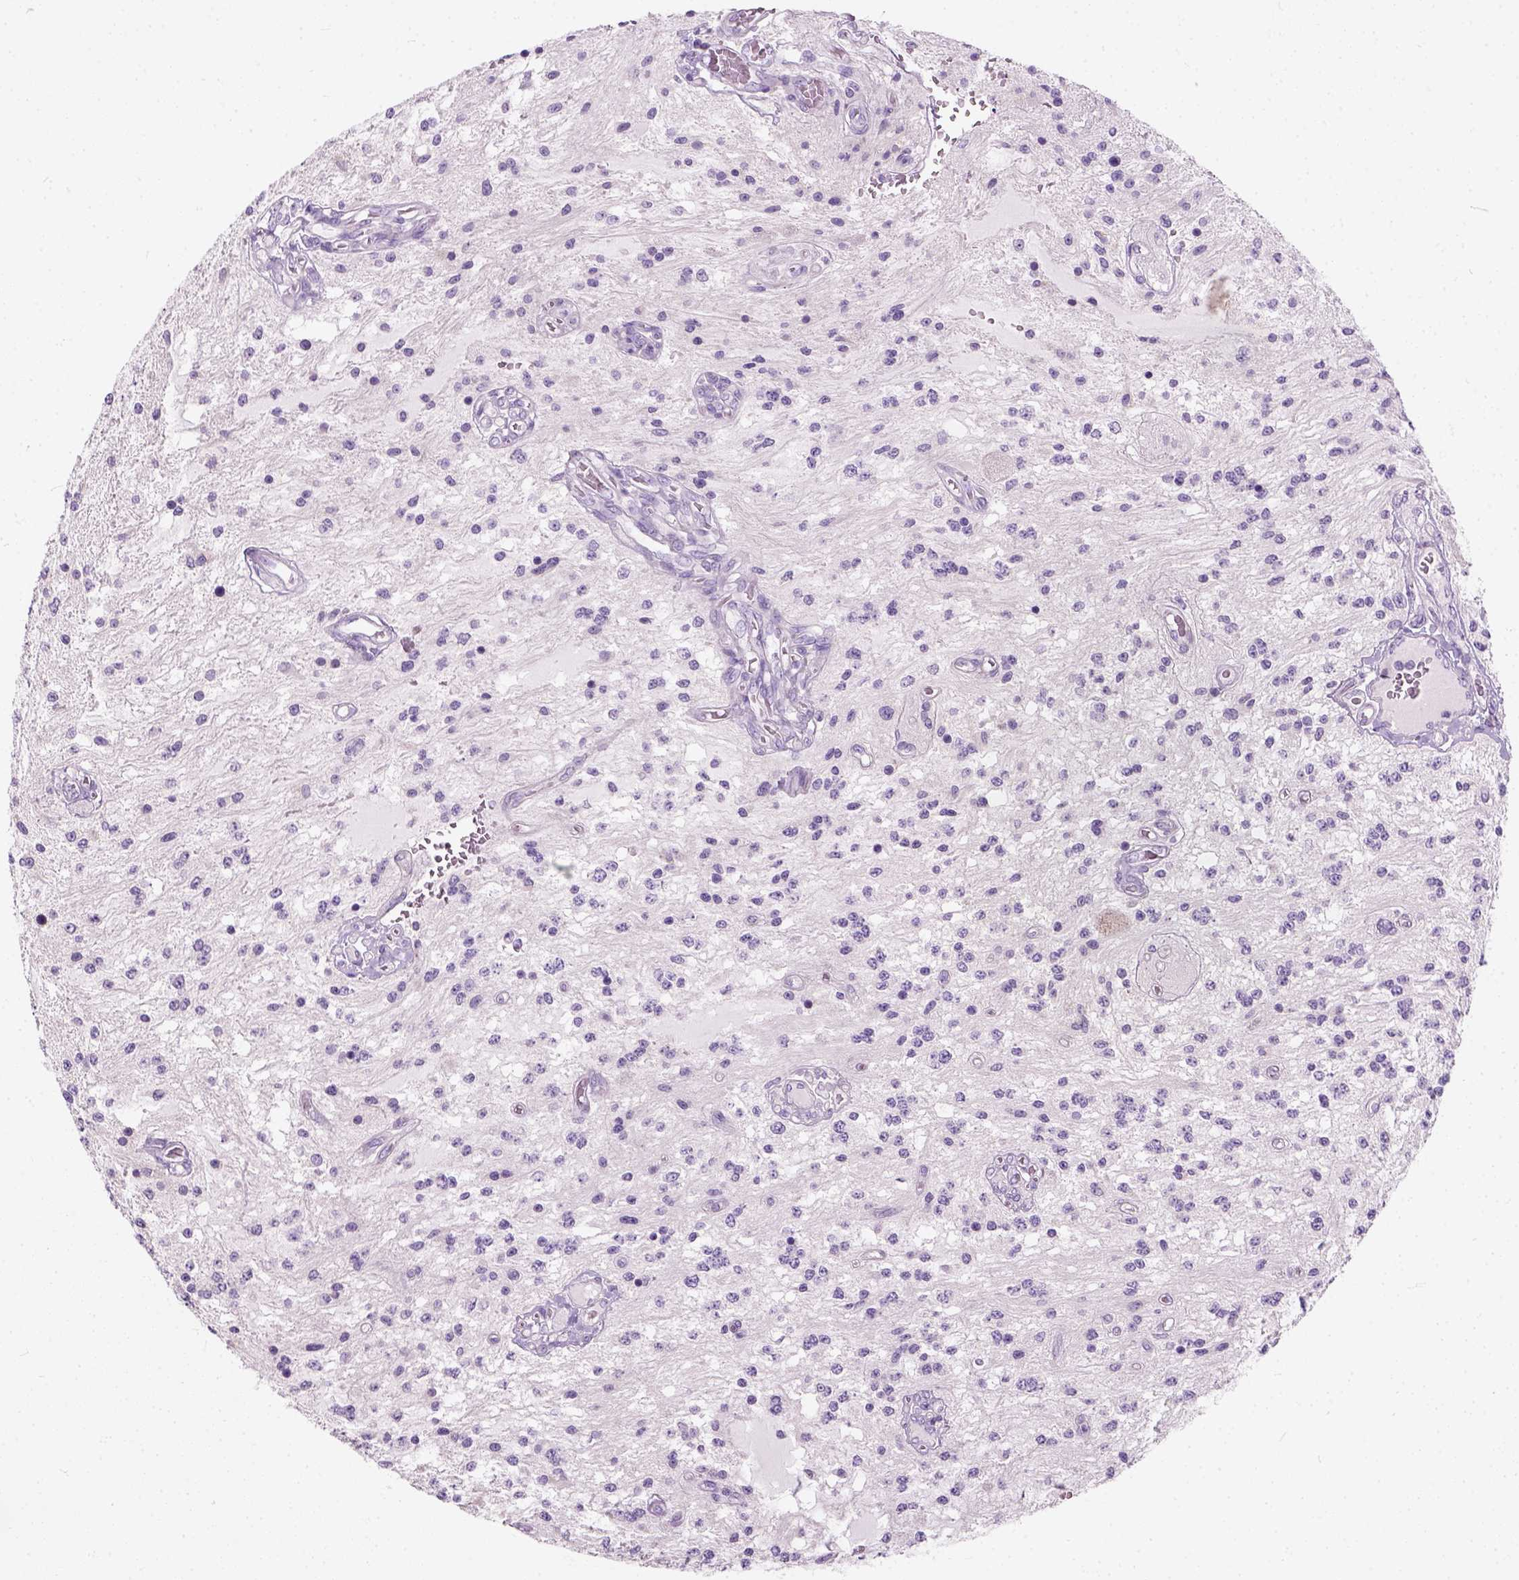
{"staining": {"intensity": "negative", "quantity": "none", "location": "none"}, "tissue": "glioma", "cell_type": "Tumor cells", "image_type": "cancer", "snomed": [{"axis": "morphology", "description": "Glioma, malignant, Low grade"}, {"axis": "topography", "description": "Cerebellum"}], "caption": "DAB (3,3'-diaminobenzidine) immunohistochemical staining of human glioma displays no significant staining in tumor cells.", "gene": "TRIM72", "patient": {"sex": "female", "age": 14}}